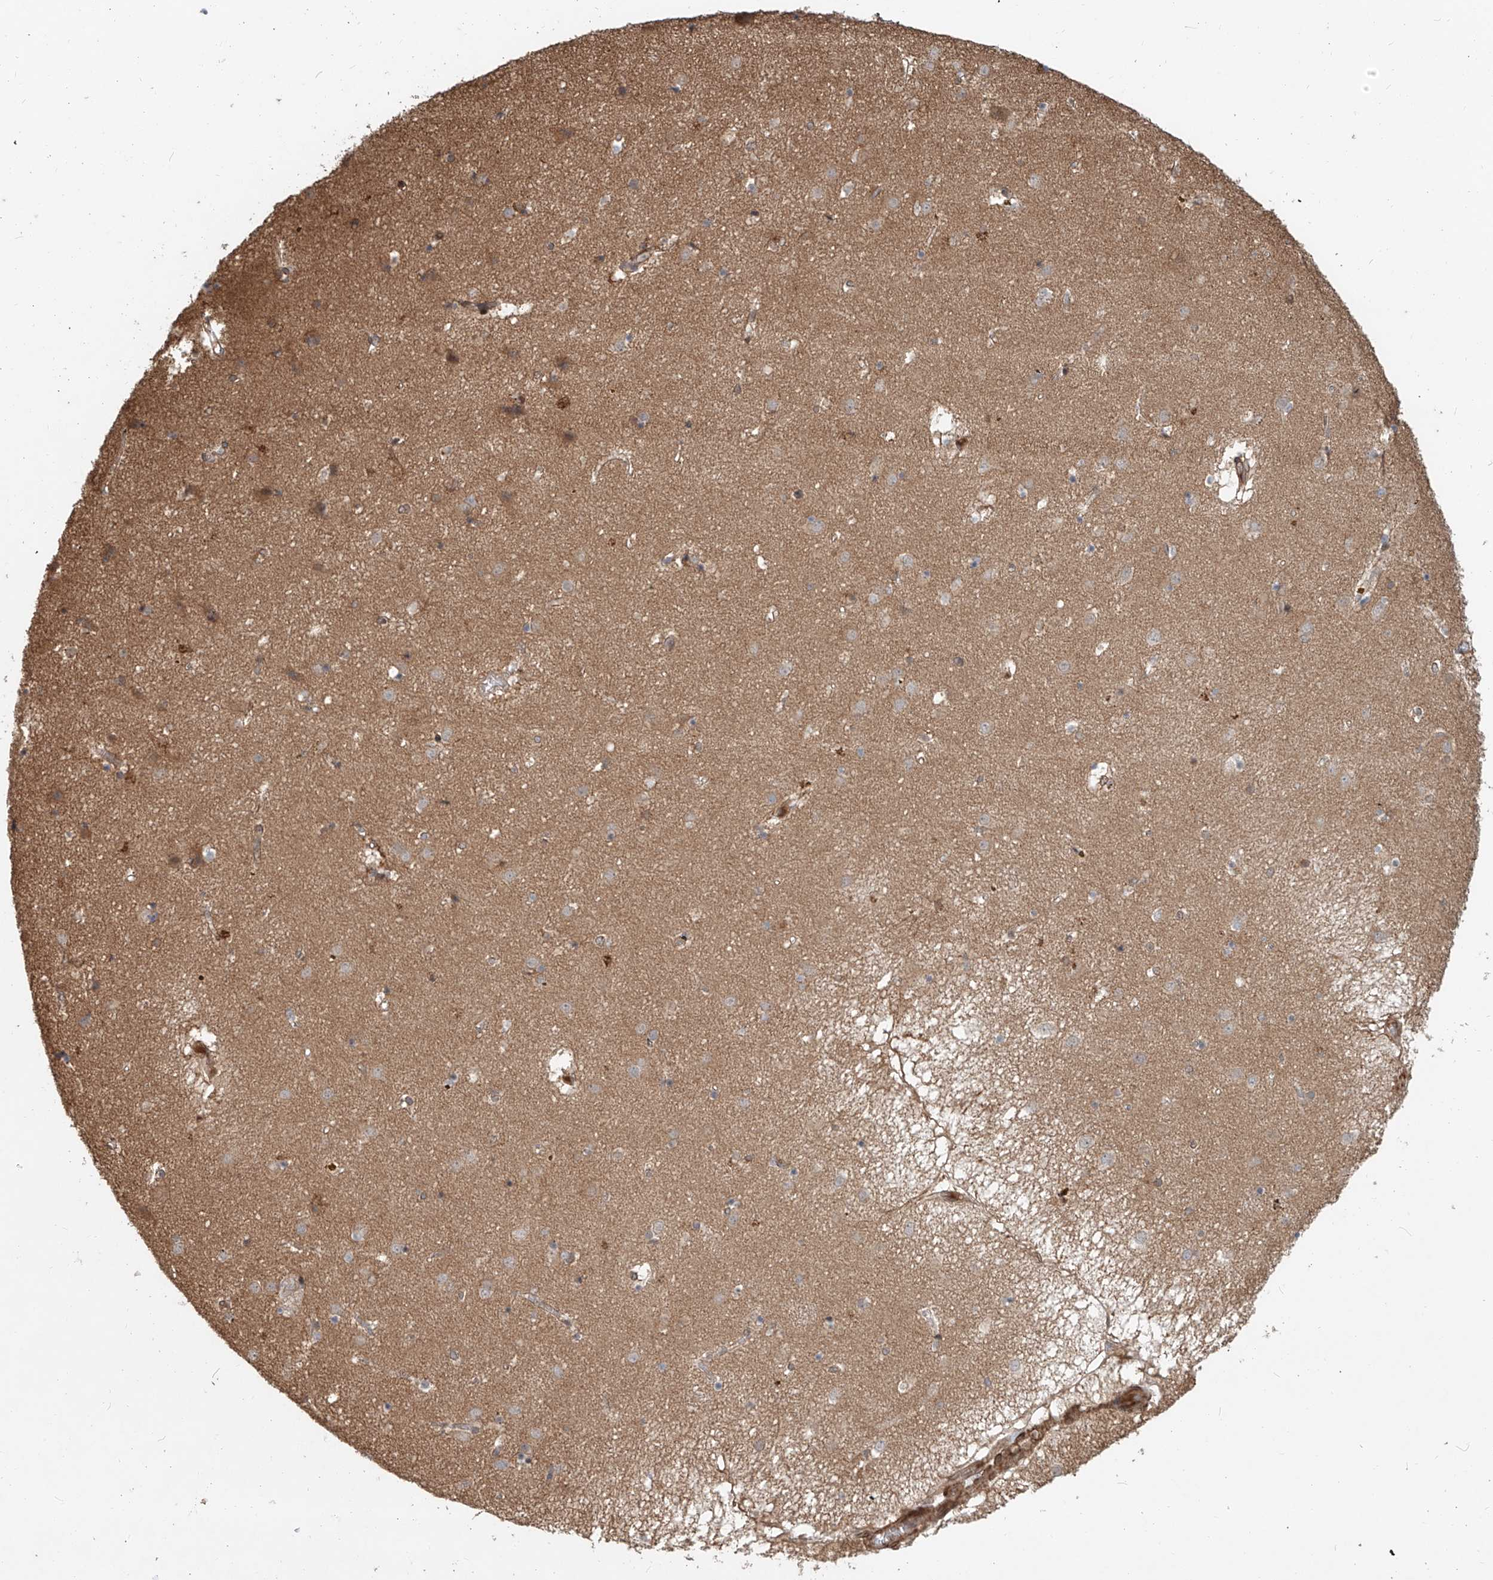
{"staining": {"intensity": "weak", "quantity": "<25%", "location": "cytoplasmic/membranous"}, "tissue": "caudate", "cell_type": "Glial cells", "image_type": "normal", "snomed": [{"axis": "morphology", "description": "Normal tissue, NOS"}, {"axis": "topography", "description": "Lateral ventricle wall"}], "caption": "Normal caudate was stained to show a protein in brown. There is no significant expression in glial cells. Brightfield microscopy of immunohistochemistry stained with DAB (3,3'-diaminobenzidine) (brown) and hematoxylin (blue), captured at high magnification.", "gene": "SASH1", "patient": {"sex": "male", "age": 70}}